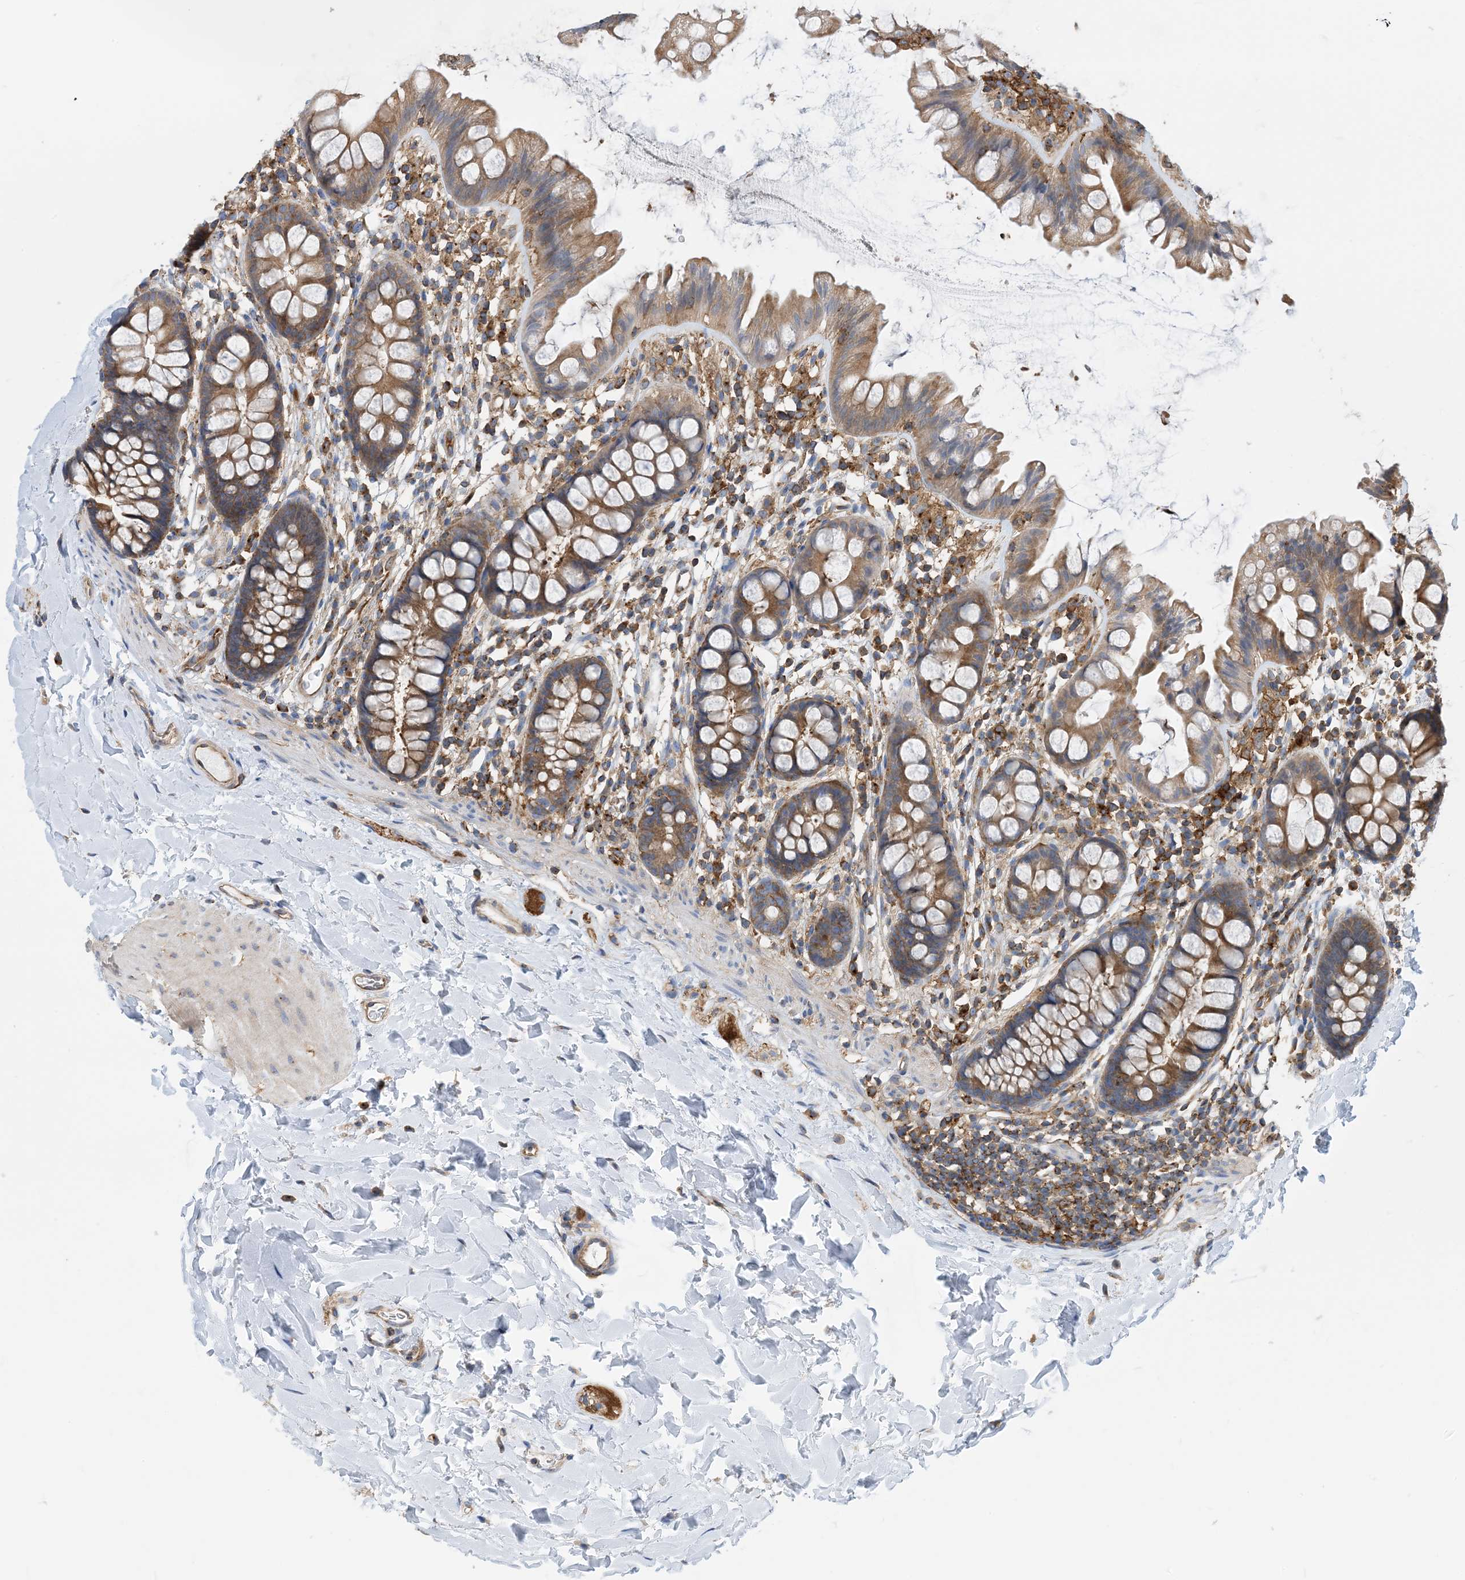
{"staining": {"intensity": "moderate", "quantity": ">75%", "location": "cytoplasmic/membranous"}, "tissue": "colon", "cell_type": "Endothelial cells", "image_type": "normal", "snomed": [{"axis": "morphology", "description": "Normal tissue, NOS"}, {"axis": "topography", "description": "Colon"}], "caption": "IHC (DAB) staining of benign human colon shows moderate cytoplasmic/membranous protein staining in about >75% of endothelial cells.", "gene": "DYNC1LI1", "patient": {"sex": "female", "age": 62}}